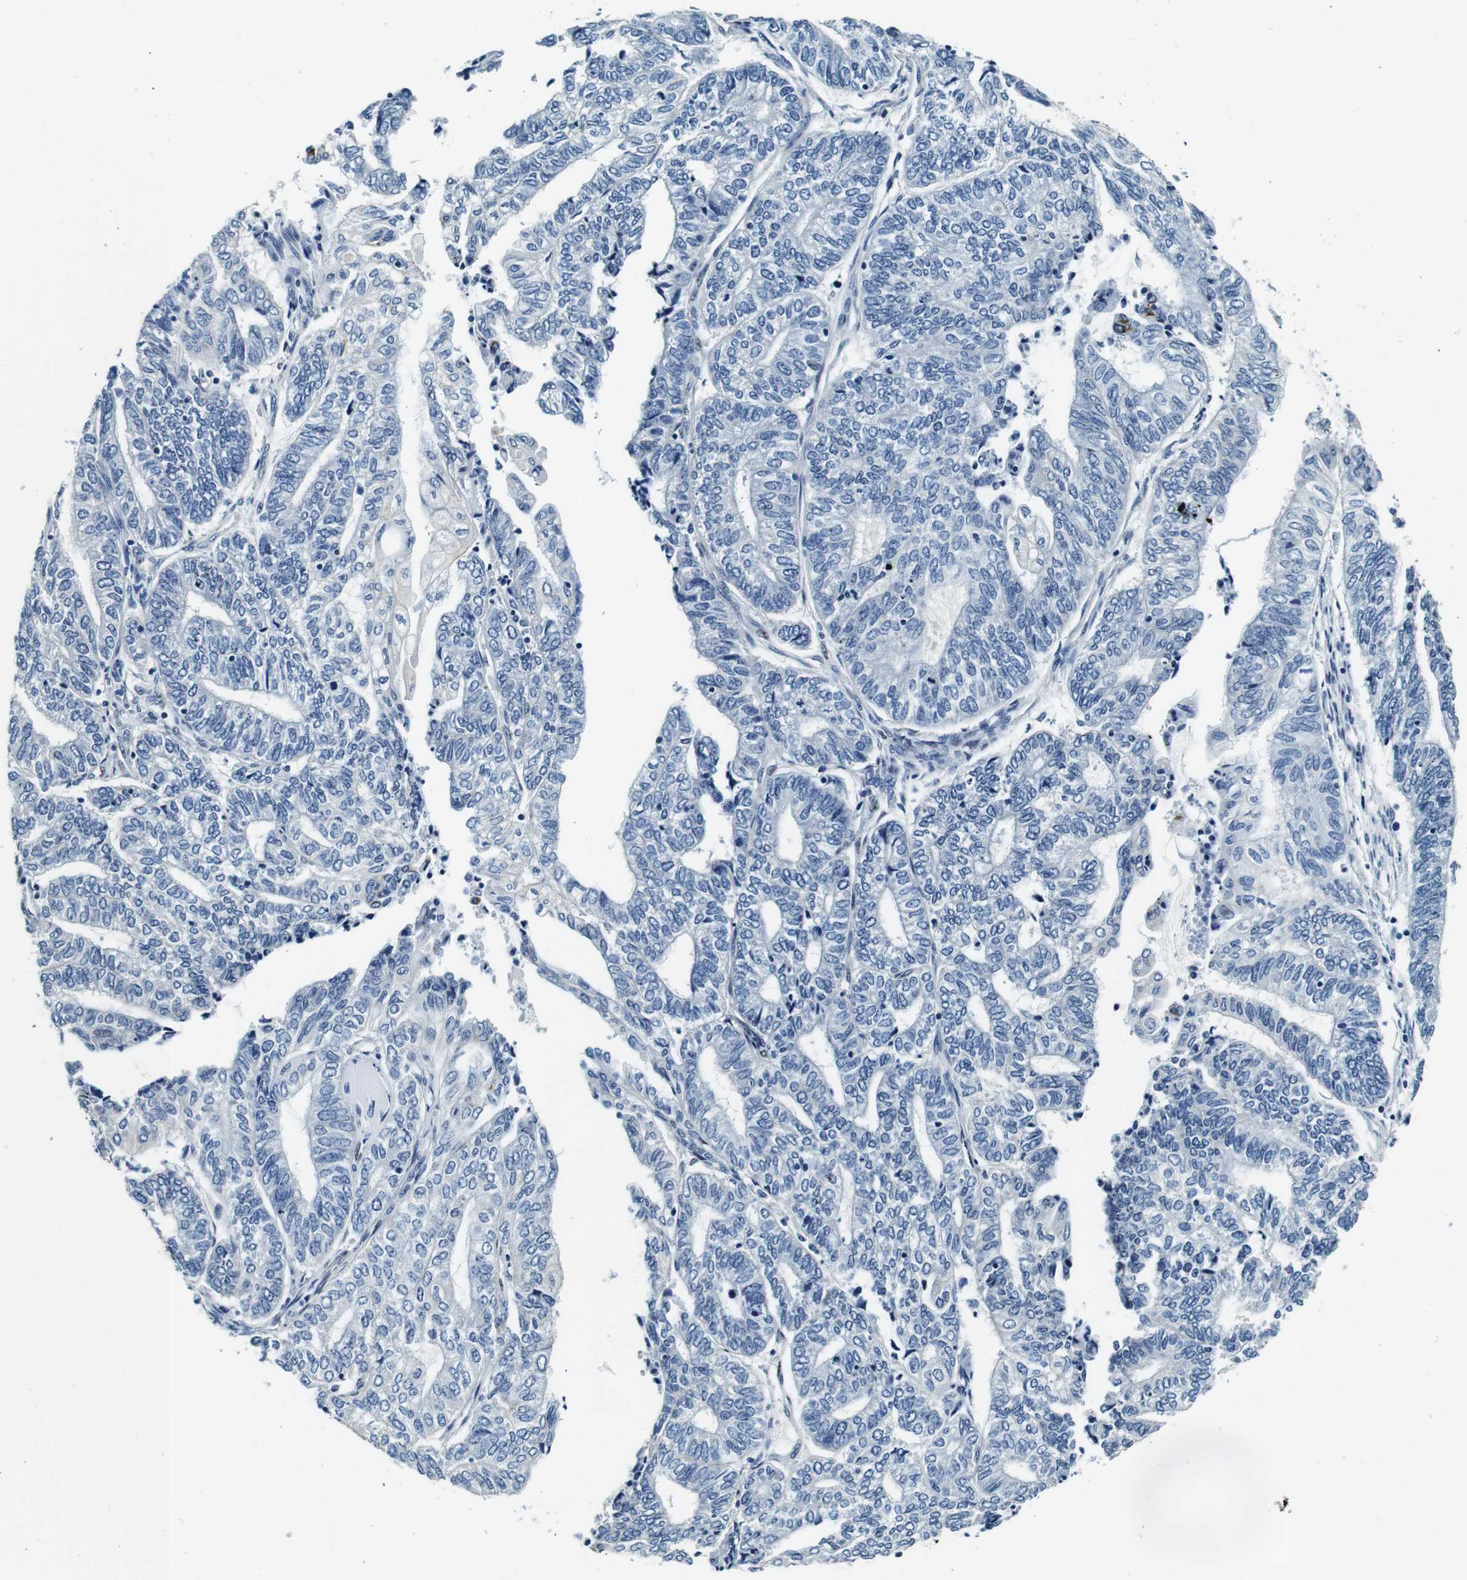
{"staining": {"intensity": "negative", "quantity": "none", "location": "none"}, "tissue": "endometrial cancer", "cell_type": "Tumor cells", "image_type": "cancer", "snomed": [{"axis": "morphology", "description": "Adenocarcinoma, NOS"}, {"axis": "topography", "description": "Uterus"}, {"axis": "topography", "description": "Endometrium"}], "caption": "An immunohistochemistry (IHC) image of endometrial adenocarcinoma is shown. There is no staining in tumor cells of endometrial adenocarcinoma.", "gene": "GJE1", "patient": {"sex": "female", "age": 70}}